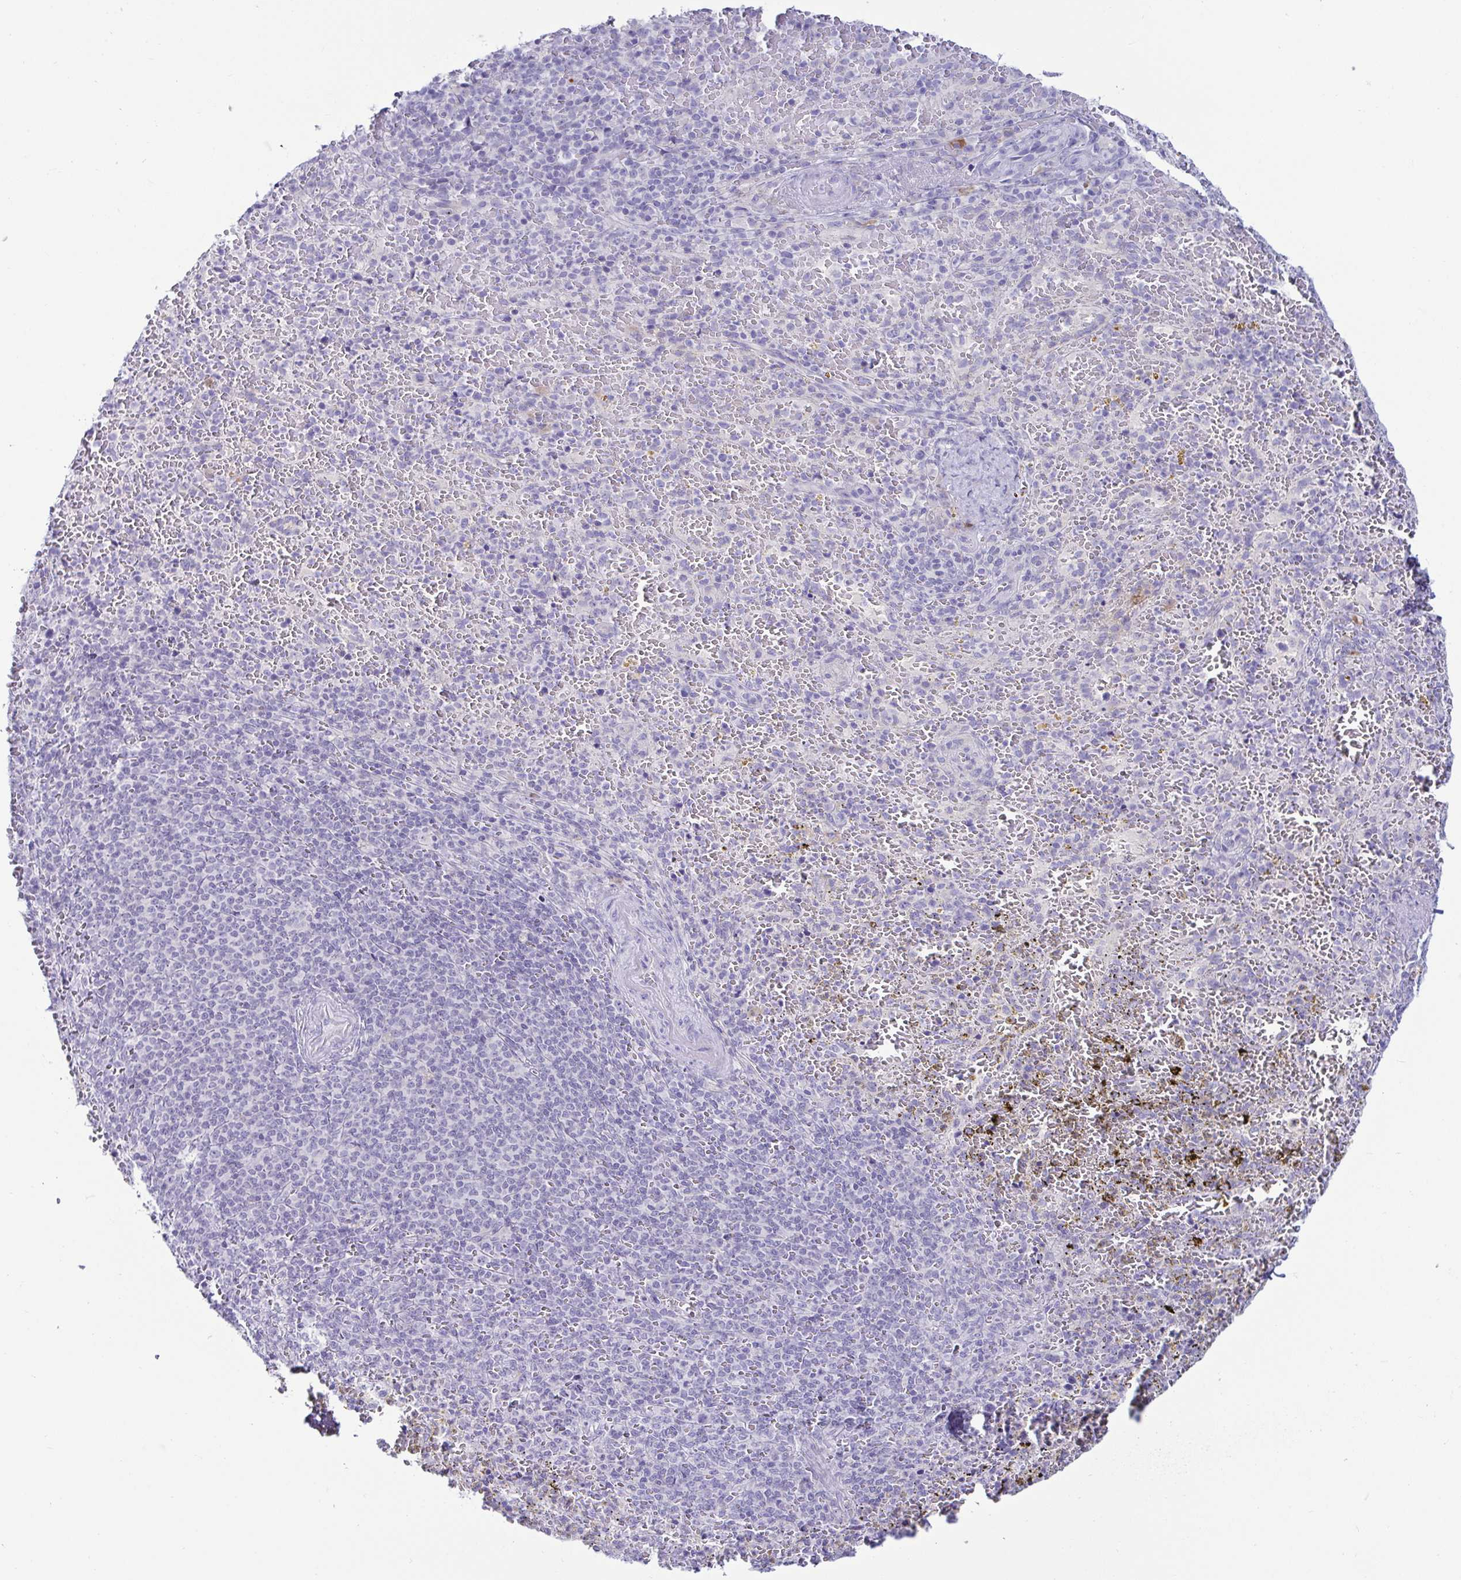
{"staining": {"intensity": "negative", "quantity": "none", "location": "none"}, "tissue": "spleen", "cell_type": "Cells in red pulp", "image_type": "normal", "snomed": [{"axis": "morphology", "description": "Normal tissue, NOS"}, {"axis": "topography", "description": "Spleen"}], "caption": "This histopathology image is of benign spleen stained with immunohistochemistry (IHC) to label a protein in brown with the nuclei are counter-stained blue. There is no staining in cells in red pulp. The staining was performed using DAB to visualize the protein expression in brown, while the nuclei were stained in blue with hematoxylin (Magnification: 20x).", "gene": "TFPI2", "patient": {"sex": "female", "age": 50}}